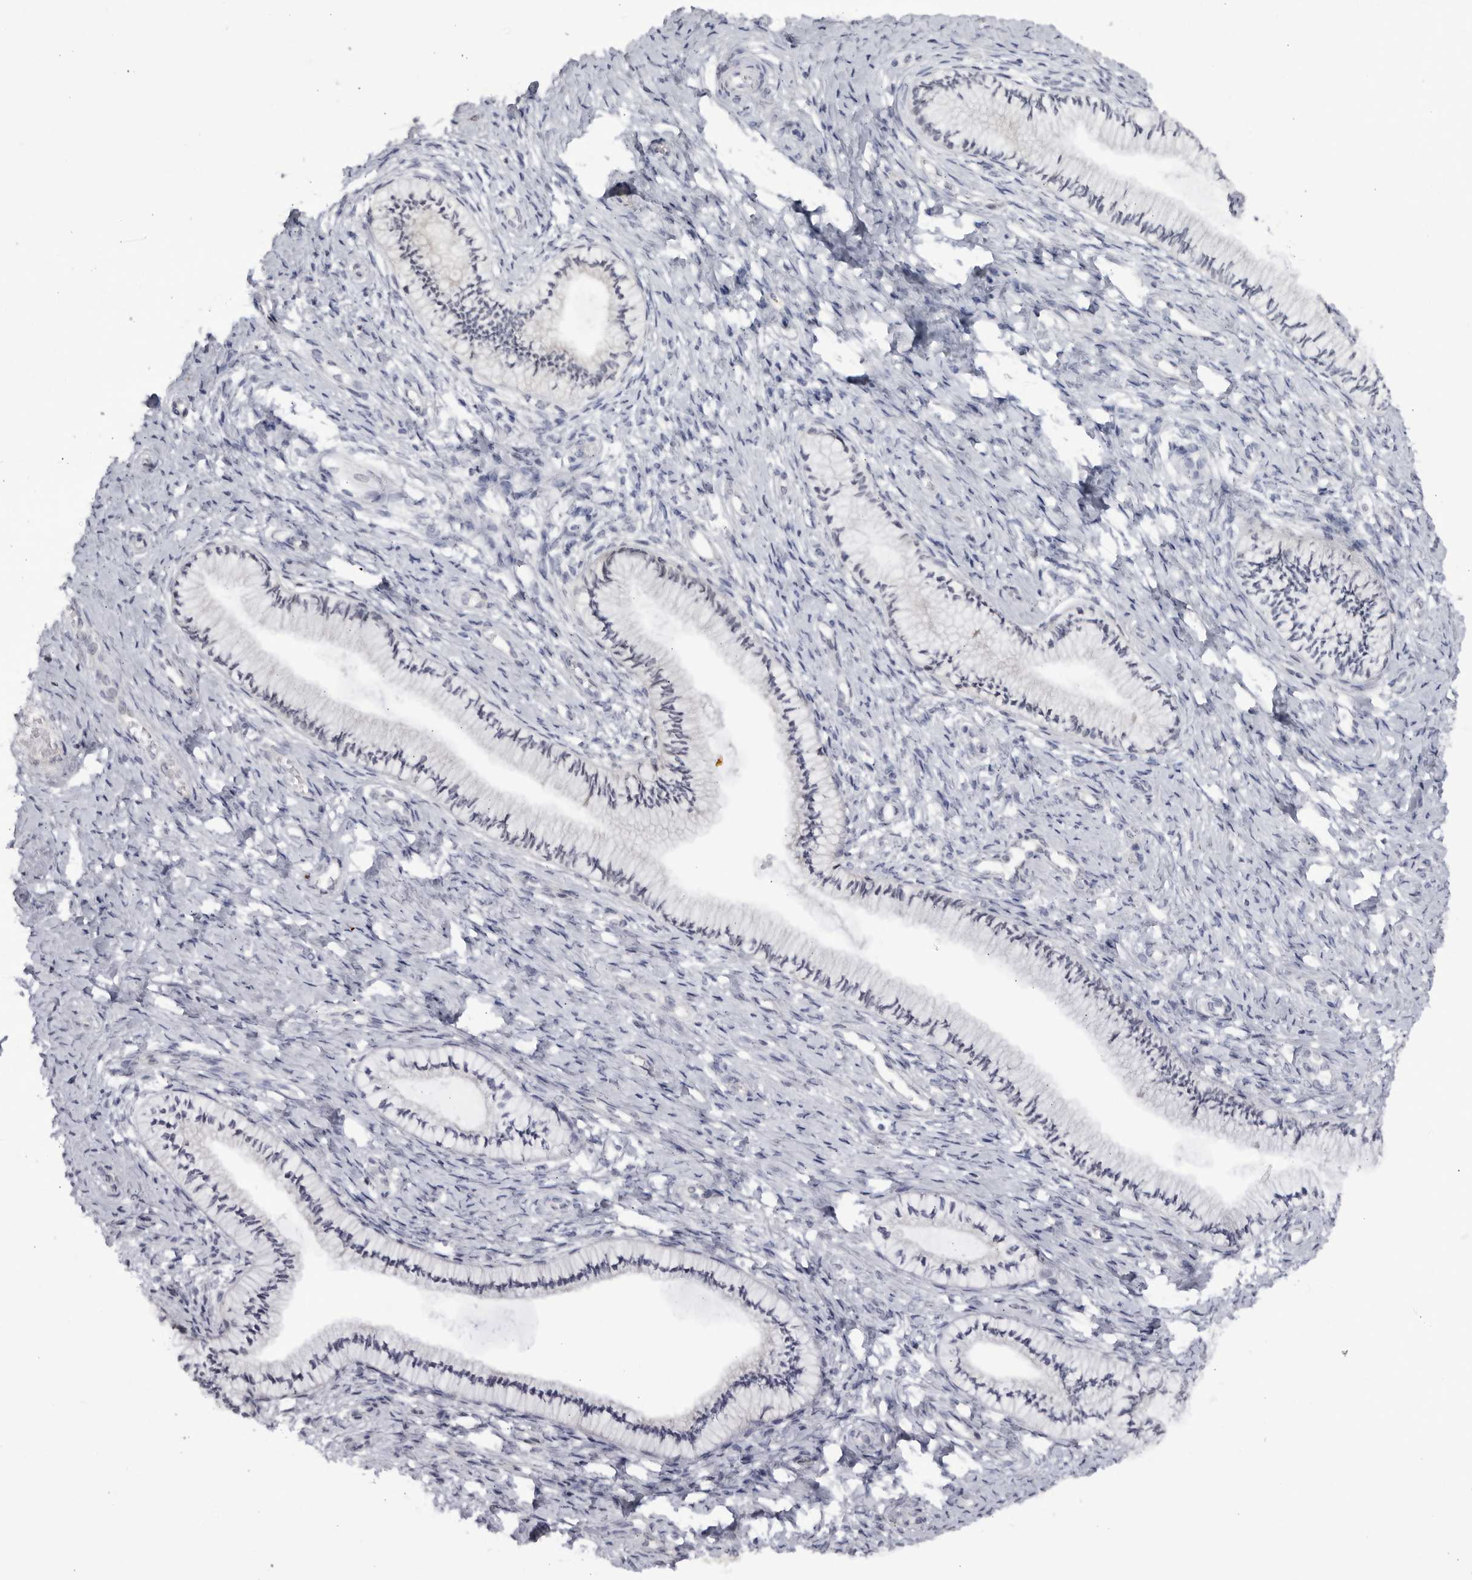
{"staining": {"intensity": "negative", "quantity": "none", "location": "none"}, "tissue": "cervix", "cell_type": "Glandular cells", "image_type": "normal", "snomed": [{"axis": "morphology", "description": "Normal tissue, NOS"}, {"axis": "topography", "description": "Cervix"}], "caption": "An image of cervix stained for a protein displays no brown staining in glandular cells. (DAB (3,3'-diaminobenzidine) IHC, high magnification).", "gene": "CNBD1", "patient": {"sex": "female", "age": 36}}